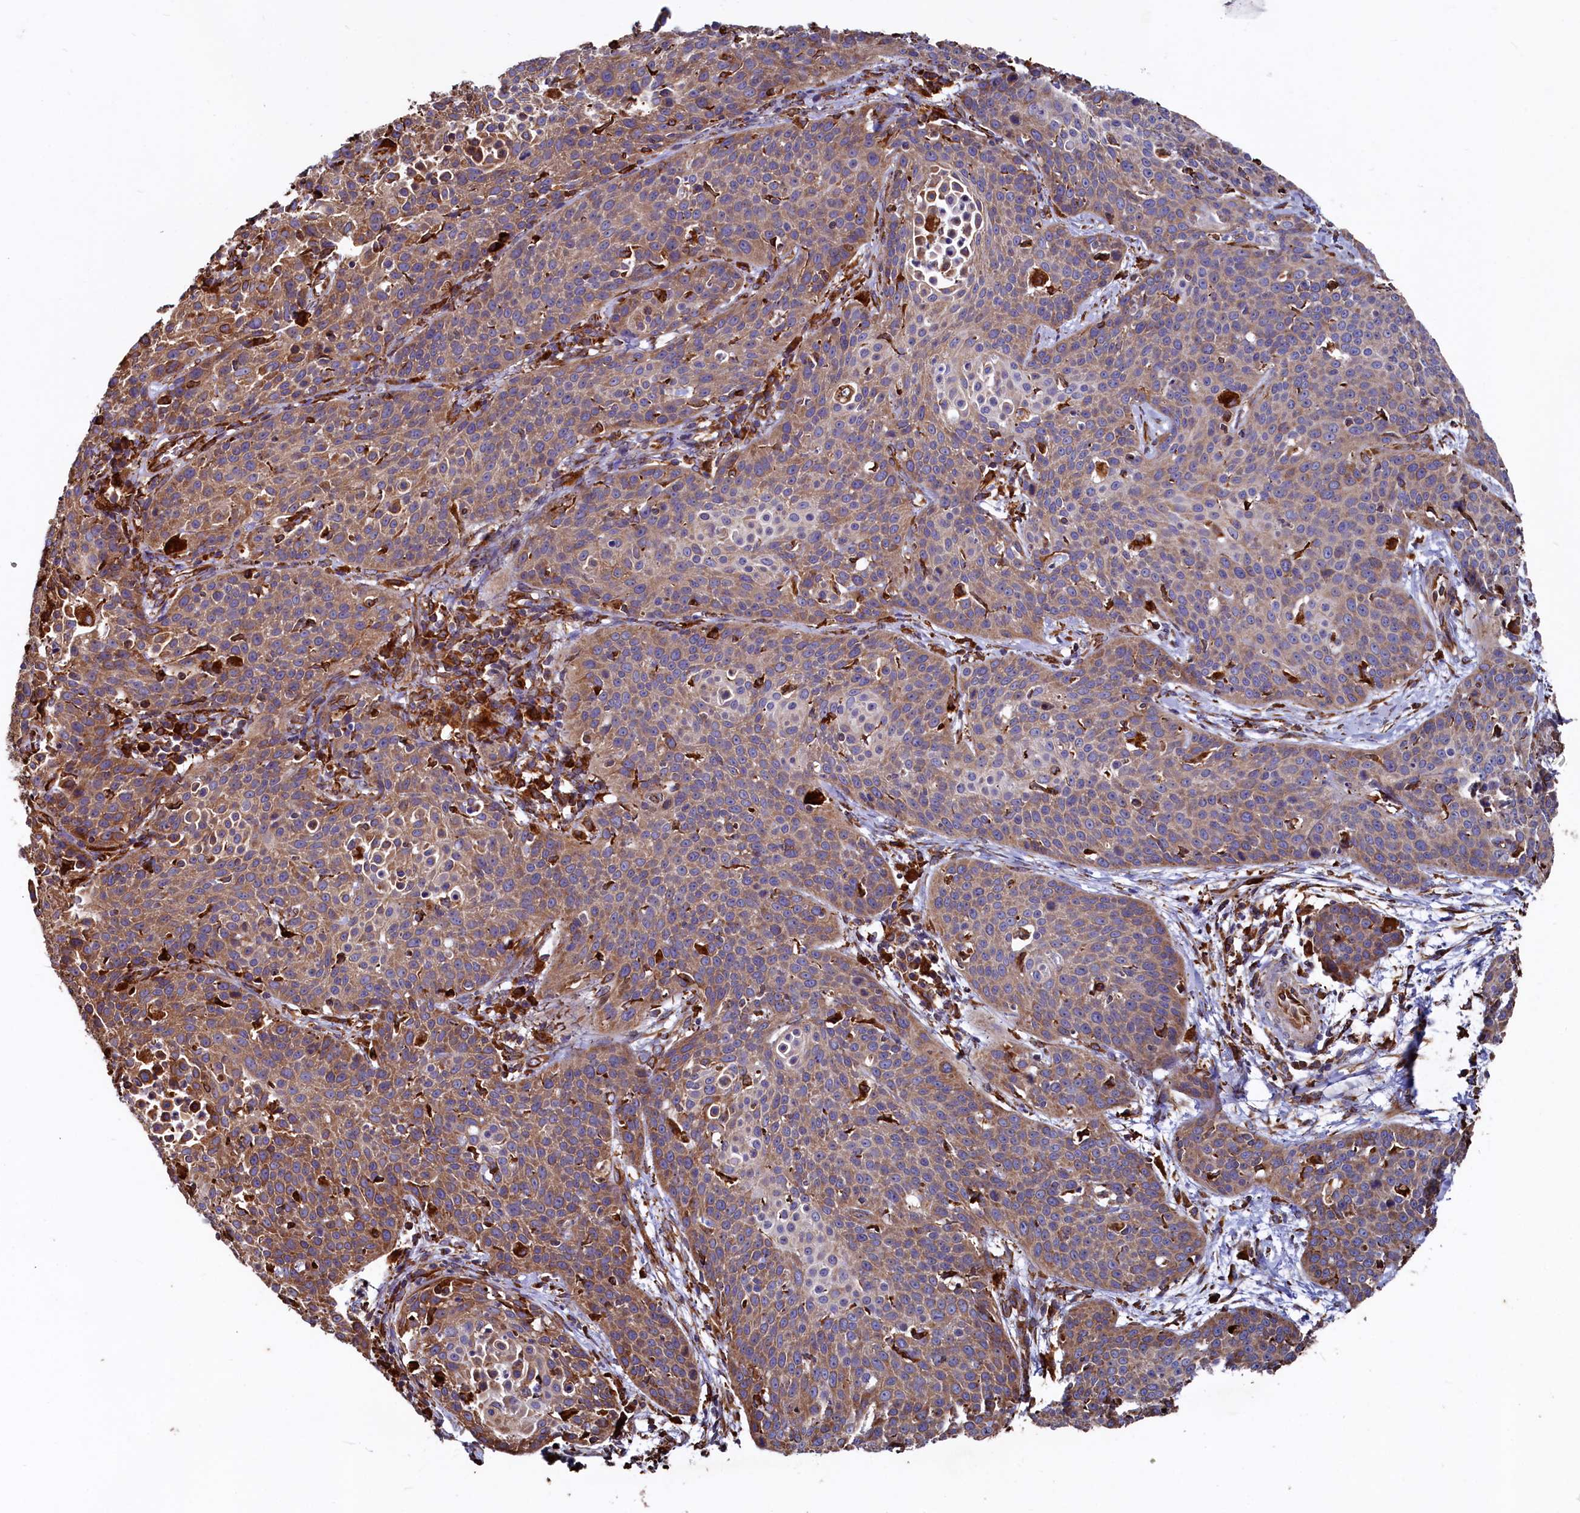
{"staining": {"intensity": "moderate", "quantity": ">75%", "location": "cytoplasmic/membranous"}, "tissue": "cervical cancer", "cell_type": "Tumor cells", "image_type": "cancer", "snomed": [{"axis": "morphology", "description": "Squamous cell carcinoma, NOS"}, {"axis": "topography", "description": "Cervix"}], "caption": "Tumor cells demonstrate moderate cytoplasmic/membranous staining in about >75% of cells in squamous cell carcinoma (cervical).", "gene": "NEURL1B", "patient": {"sex": "female", "age": 38}}